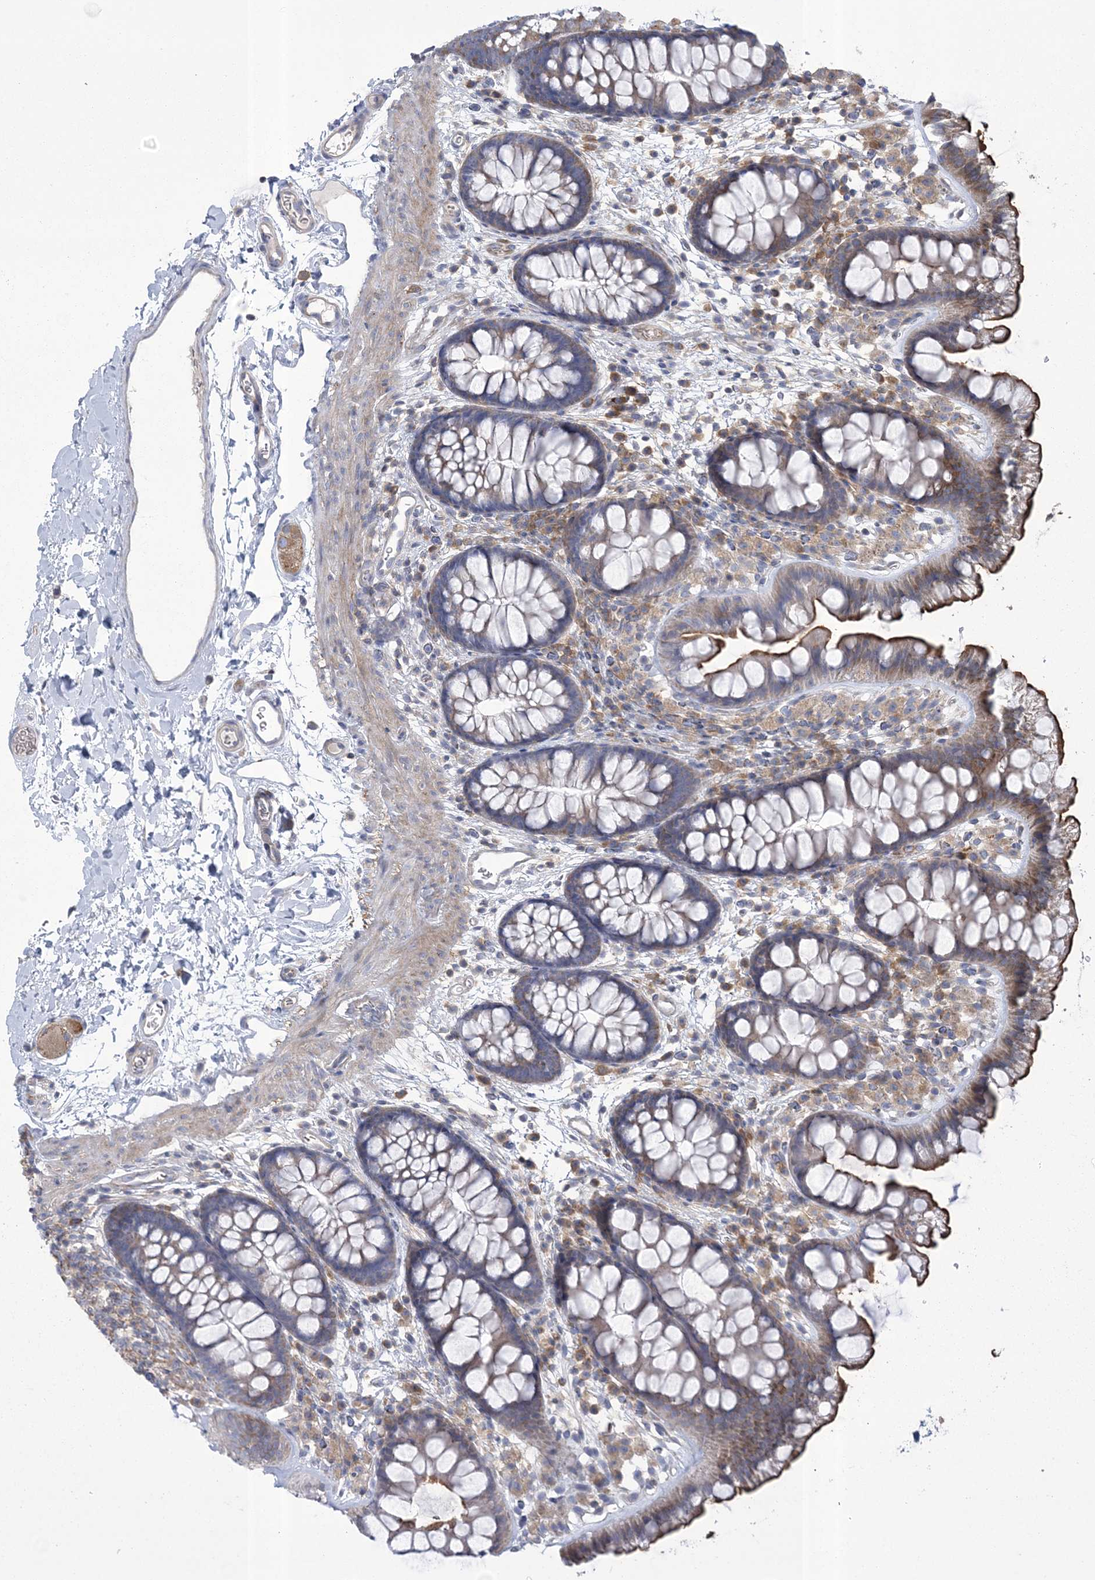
{"staining": {"intensity": "negative", "quantity": "none", "location": "none"}, "tissue": "colon", "cell_type": "Endothelial cells", "image_type": "normal", "snomed": [{"axis": "morphology", "description": "Normal tissue, NOS"}, {"axis": "topography", "description": "Colon"}], "caption": "There is no significant expression in endothelial cells of colon. Nuclei are stained in blue.", "gene": "ARSJ", "patient": {"sex": "female", "age": 62}}